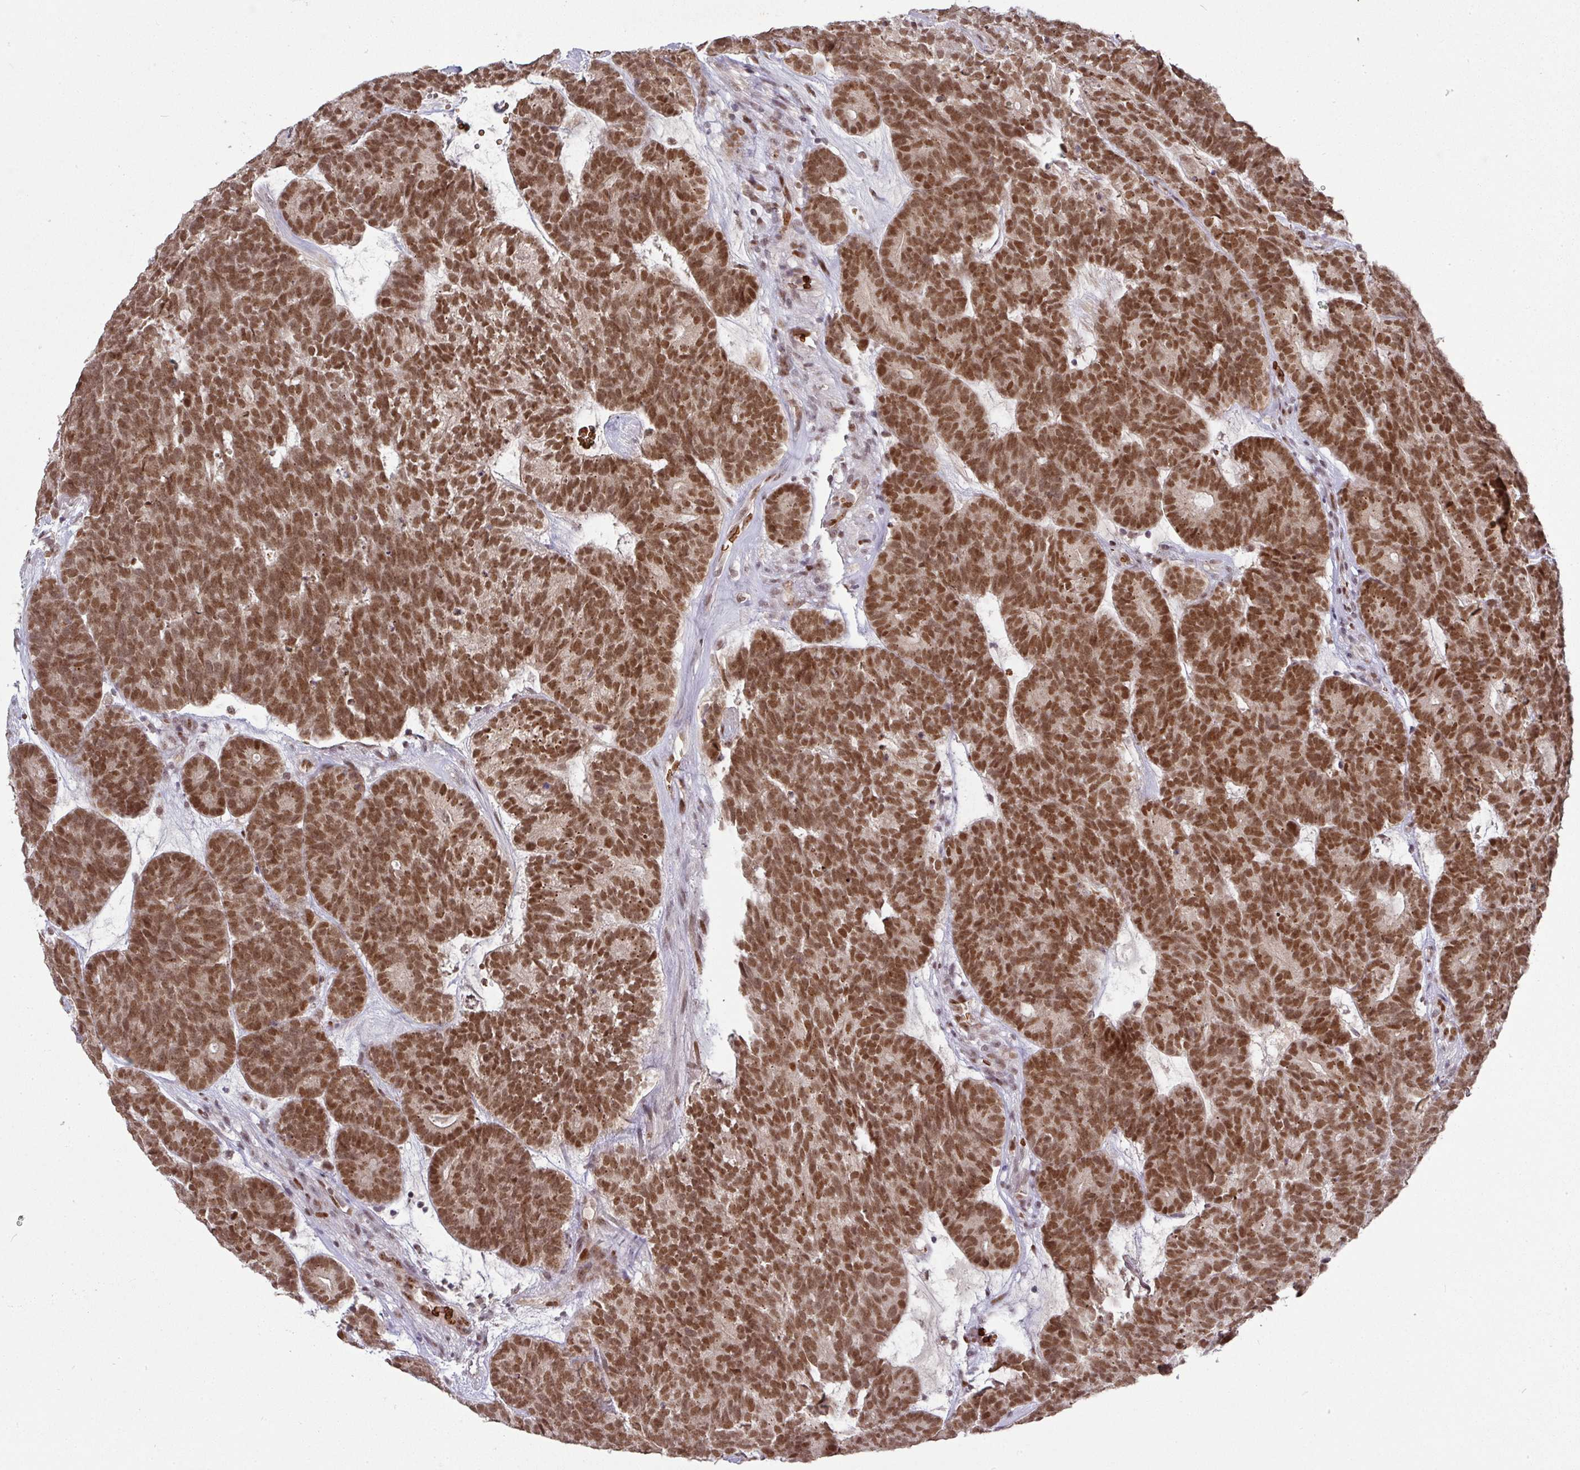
{"staining": {"intensity": "strong", "quantity": ">75%", "location": "nuclear"}, "tissue": "head and neck cancer", "cell_type": "Tumor cells", "image_type": "cancer", "snomed": [{"axis": "morphology", "description": "Adenocarcinoma, NOS"}, {"axis": "topography", "description": "Head-Neck"}], "caption": "Adenocarcinoma (head and neck) stained with a protein marker displays strong staining in tumor cells.", "gene": "NEIL1", "patient": {"sex": "female", "age": 81}}